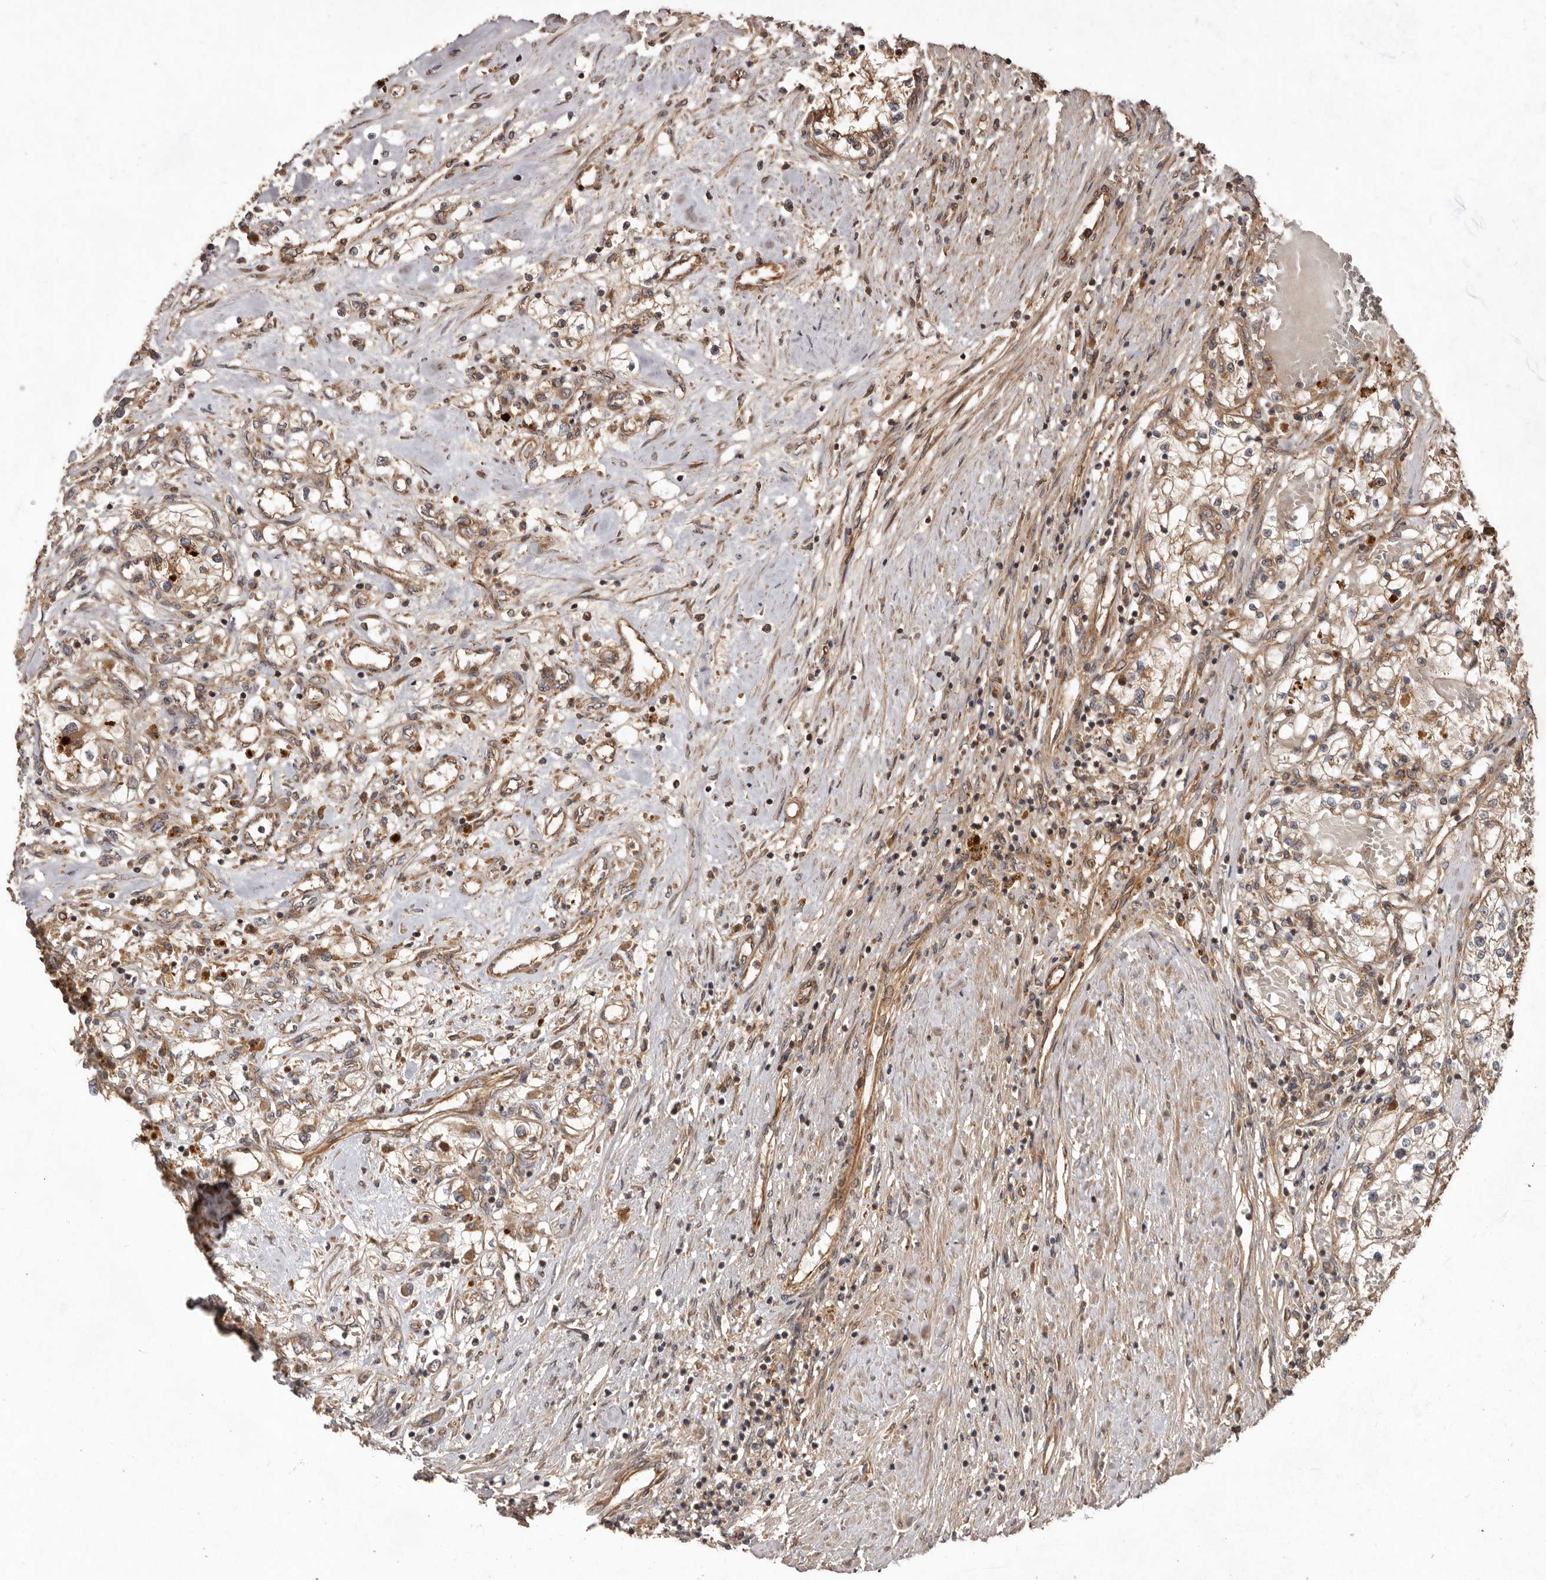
{"staining": {"intensity": "weak", "quantity": ">75%", "location": "cytoplasmic/membranous"}, "tissue": "renal cancer", "cell_type": "Tumor cells", "image_type": "cancer", "snomed": [{"axis": "morphology", "description": "Normal tissue, NOS"}, {"axis": "morphology", "description": "Adenocarcinoma, NOS"}, {"axis": "topography", "description": "Kidney"}], "caption": "A histopathology image showing weak cytoplasmic/membranous positivity in about >75% of tumor cells in renal cancer (adenocarcinoma), as visualized by brown immunohistochemical staining.", "gene": "STK36", "patient": {"sex": "male", "age": 68}}